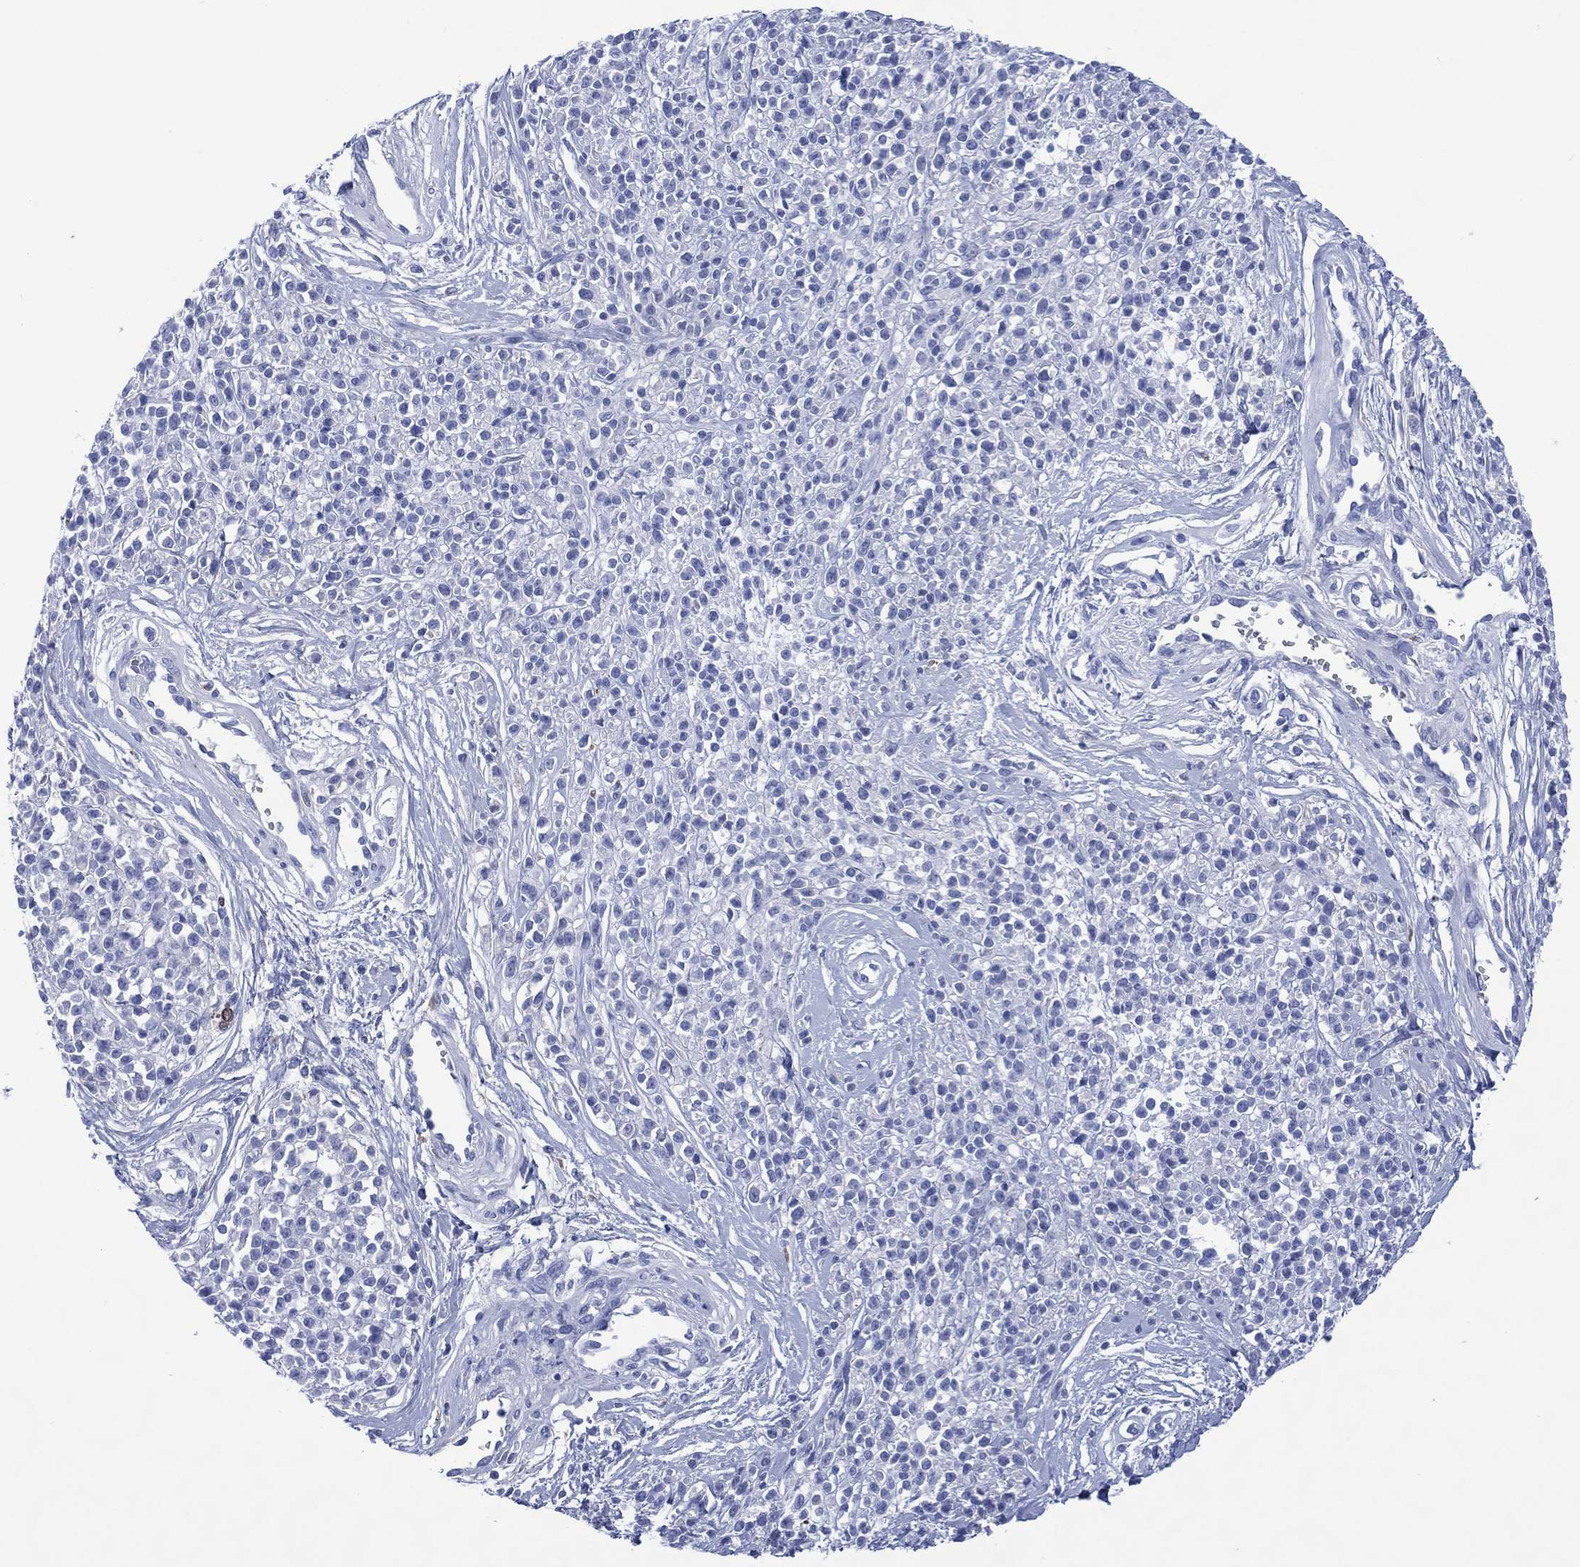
{"staining": {"intensity": "negative", "quantity": "none", "location": "none"}, "tissue": "melanoma", "cell_type": "Tumor cells", "image_type": "cancer", "snomed": [{"axis": "morphology", "description": "Malignant melanoma, NOS"}, {"axis": "topography", "description": "Skin"}, {"axis": "topography", "description": "Skin of trunk"}], "caption": "The immunohistochemistry micrograph has no significant positivity in tumor cells of malignant melanoma tissue. (DAB (3,3'-diaminobenzidine) IHC visualized using brightfield microscopy, high magnification).", "gene": "SHCBP1L", "patient": {"sex": "male", "age": 74}}